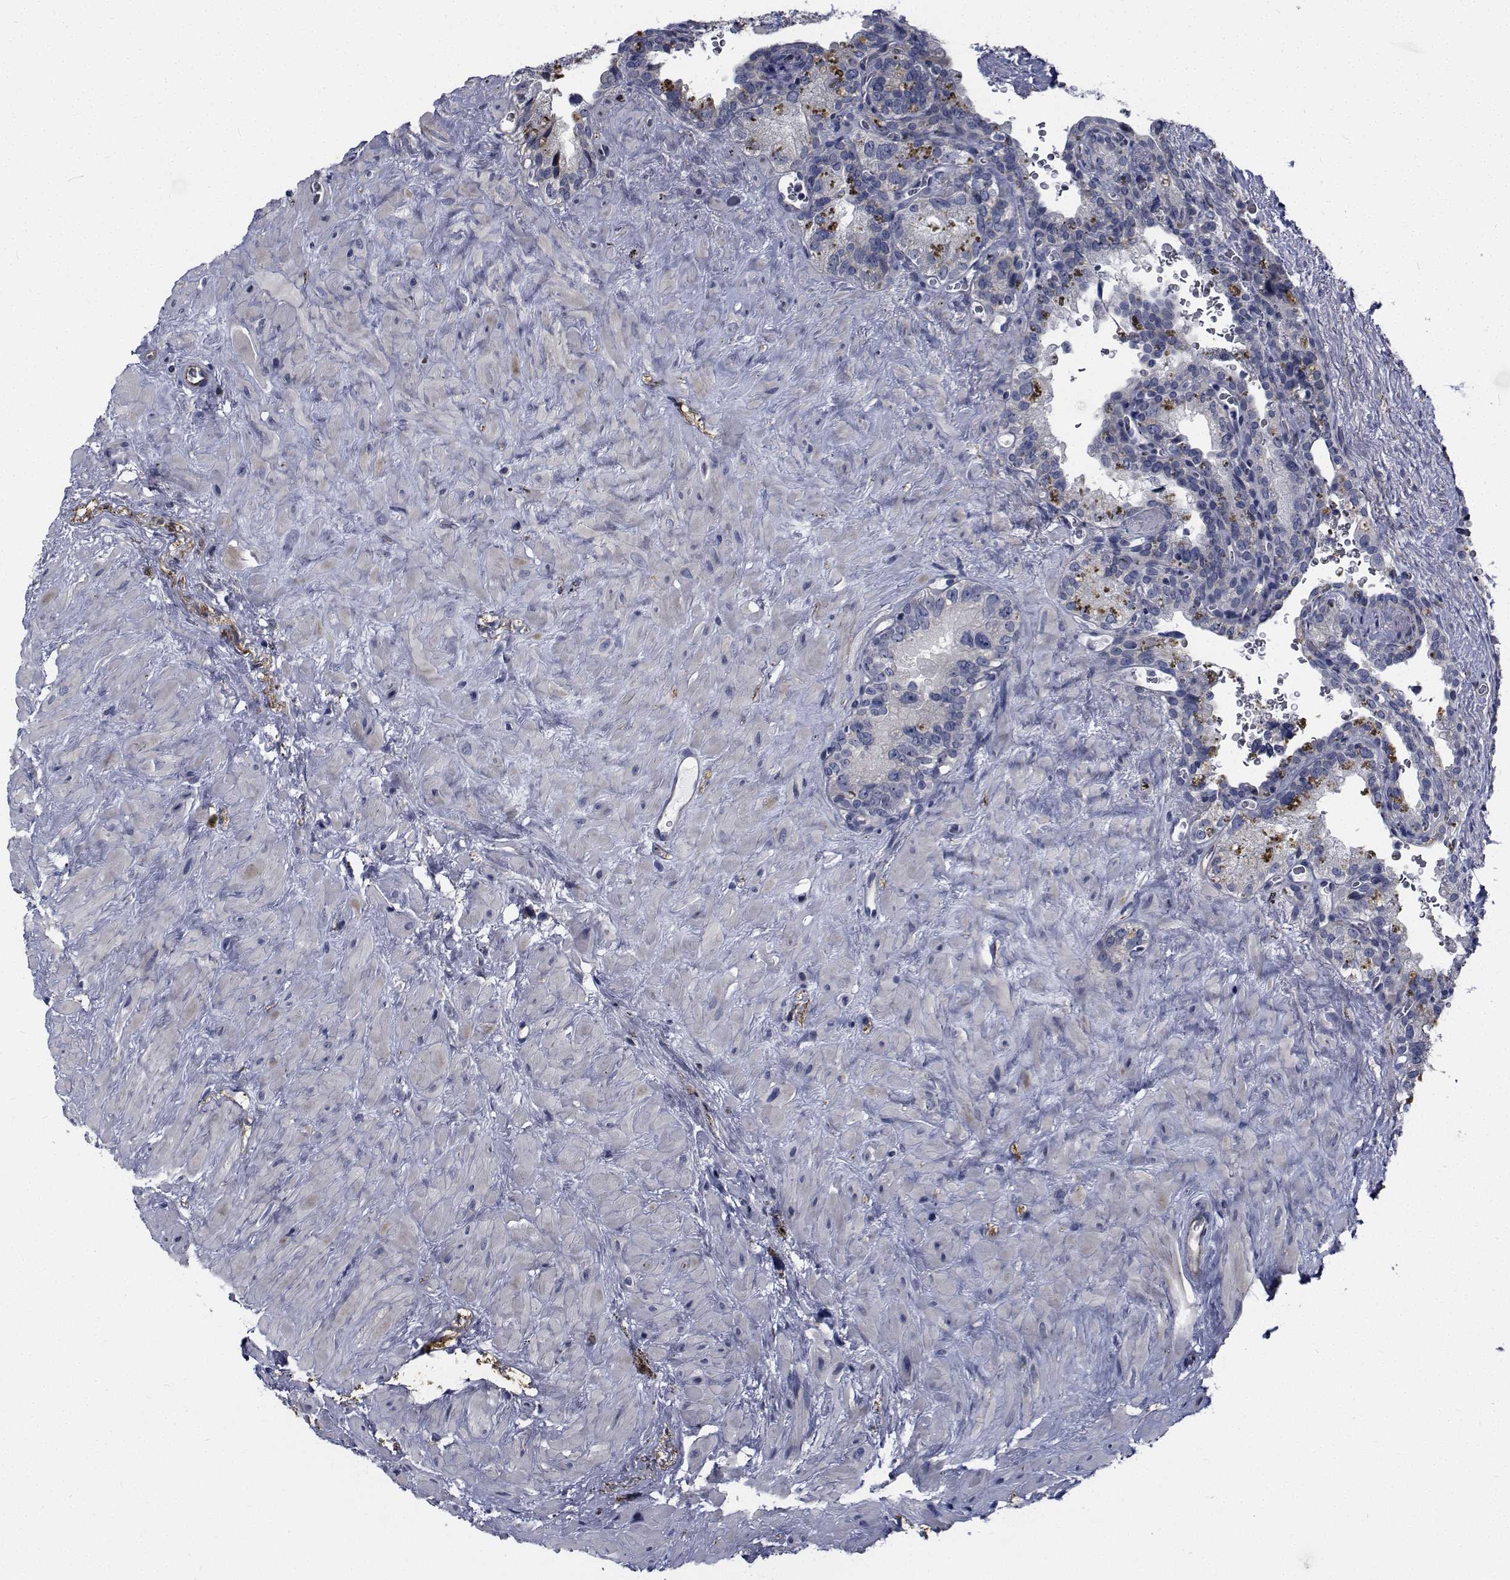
{"staining": {"intensity": "negative", "quantity": "none", "location": "none"}, "tissue": "seminal vesicle", "cell_type": "Glandular cells", "image_type": "normal", "snomed": [{"axis": "morphology", "description": "Normal tissue, NOS"}, {"axis": "topography", "description": "Prostate"}, {"axis": "topography", "description": "Seminal veicle"}], "caption": "Human seminal vesicle stained for a protein using IHC demonstrates no expression in glandular cells.", "gene": "TTBK1", "patient": {"sex": "male", "age": 71}}